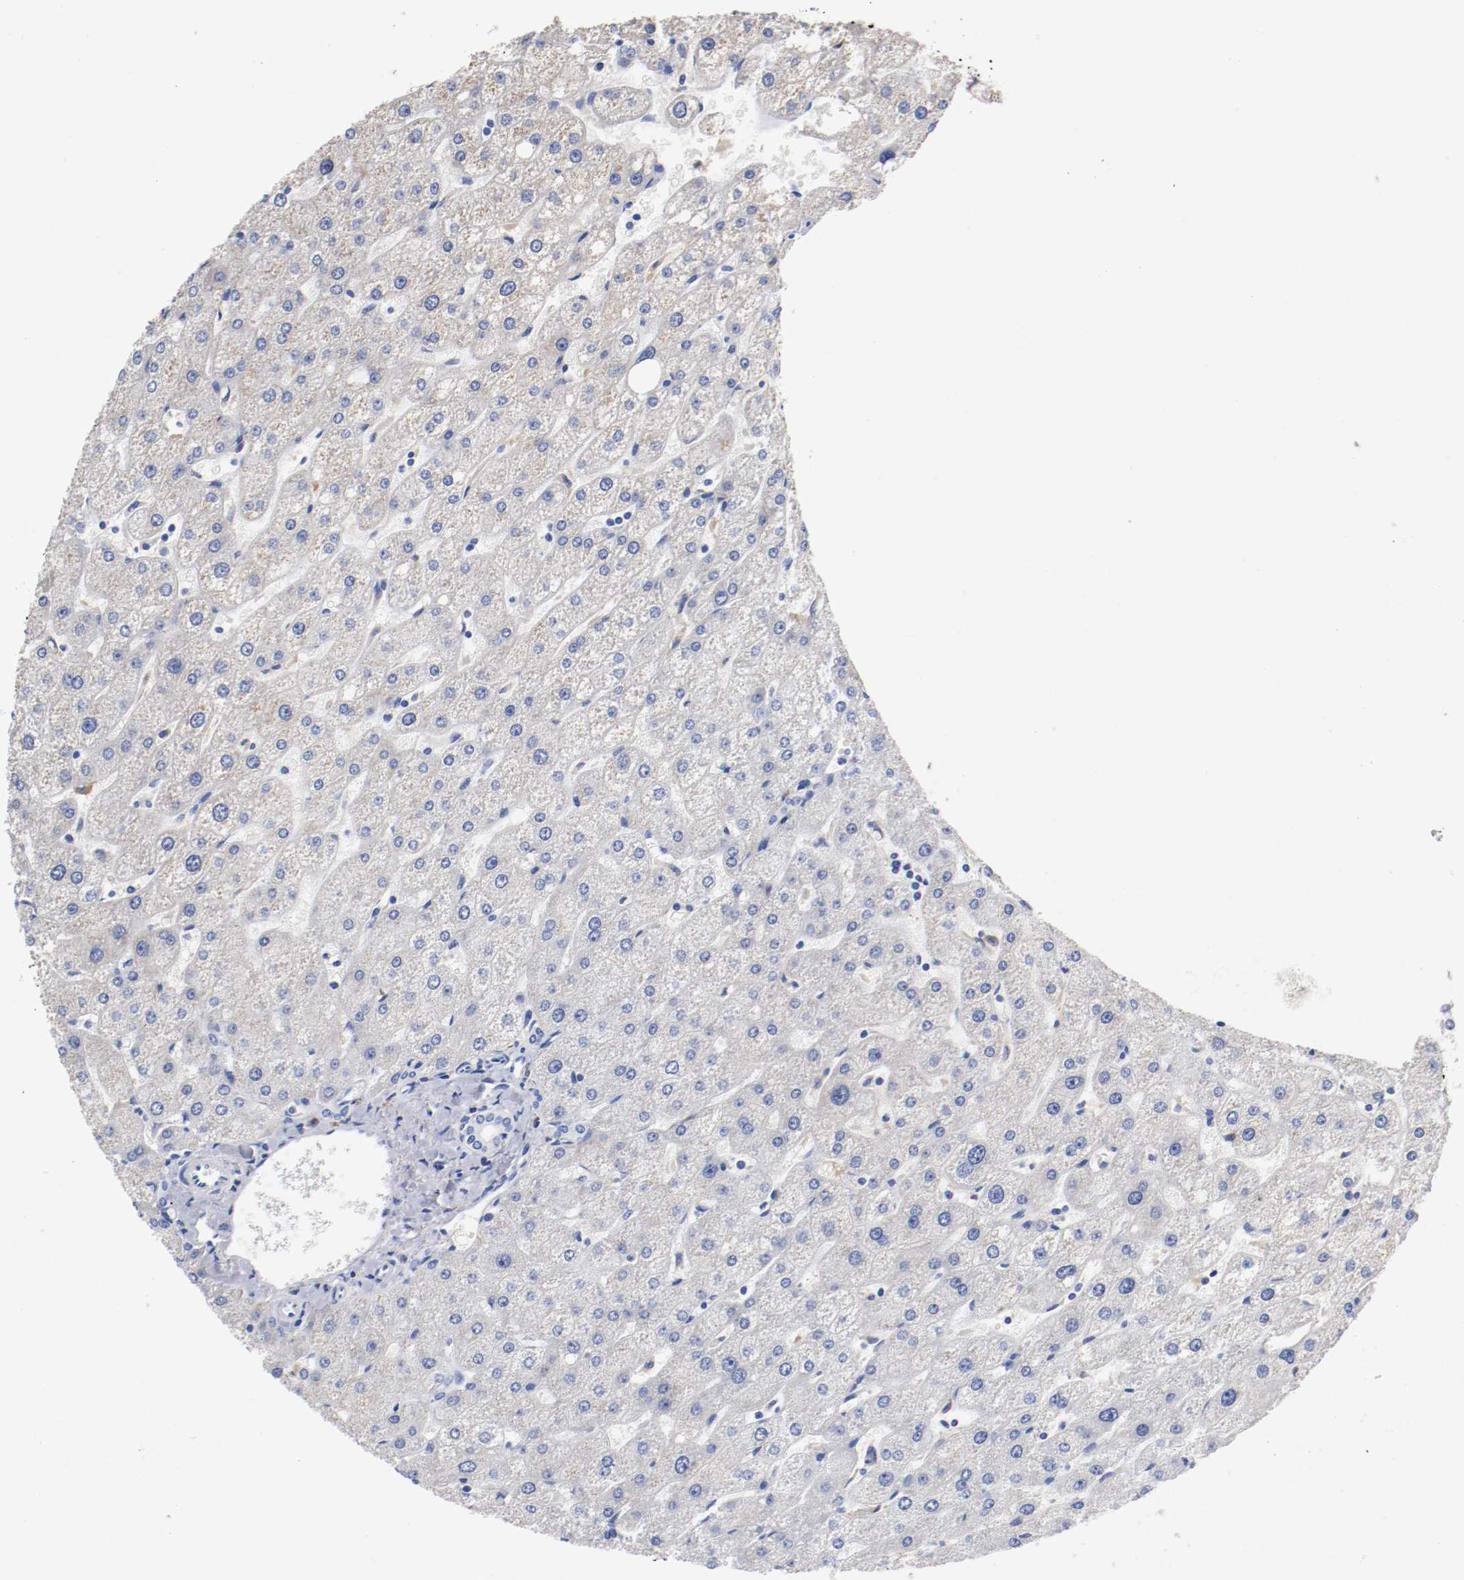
{"staining": {"intensity": "negative", "quantity": "none", "location": "none"}, "tissue": "liver", "cell_type": "Cholangiocytes", "image_type": "normal", "snomed": [{"axis": "morphology", "description": "Normal tissue, NOS"}, {"axis": "topography", "description": "Liver"}], "caption": "Cholangiocytes are negative for brown protein staining in unremarkable liver. The staining was performed using DAB (3,3'-diaminobenzidine) to visualize the protein expression in brown, while the nuclei were stained in blue with hematoxylin (Magnification: 20x).", "gene": "FGFBP1", "patient": {"sex": "male", "age": 67}}